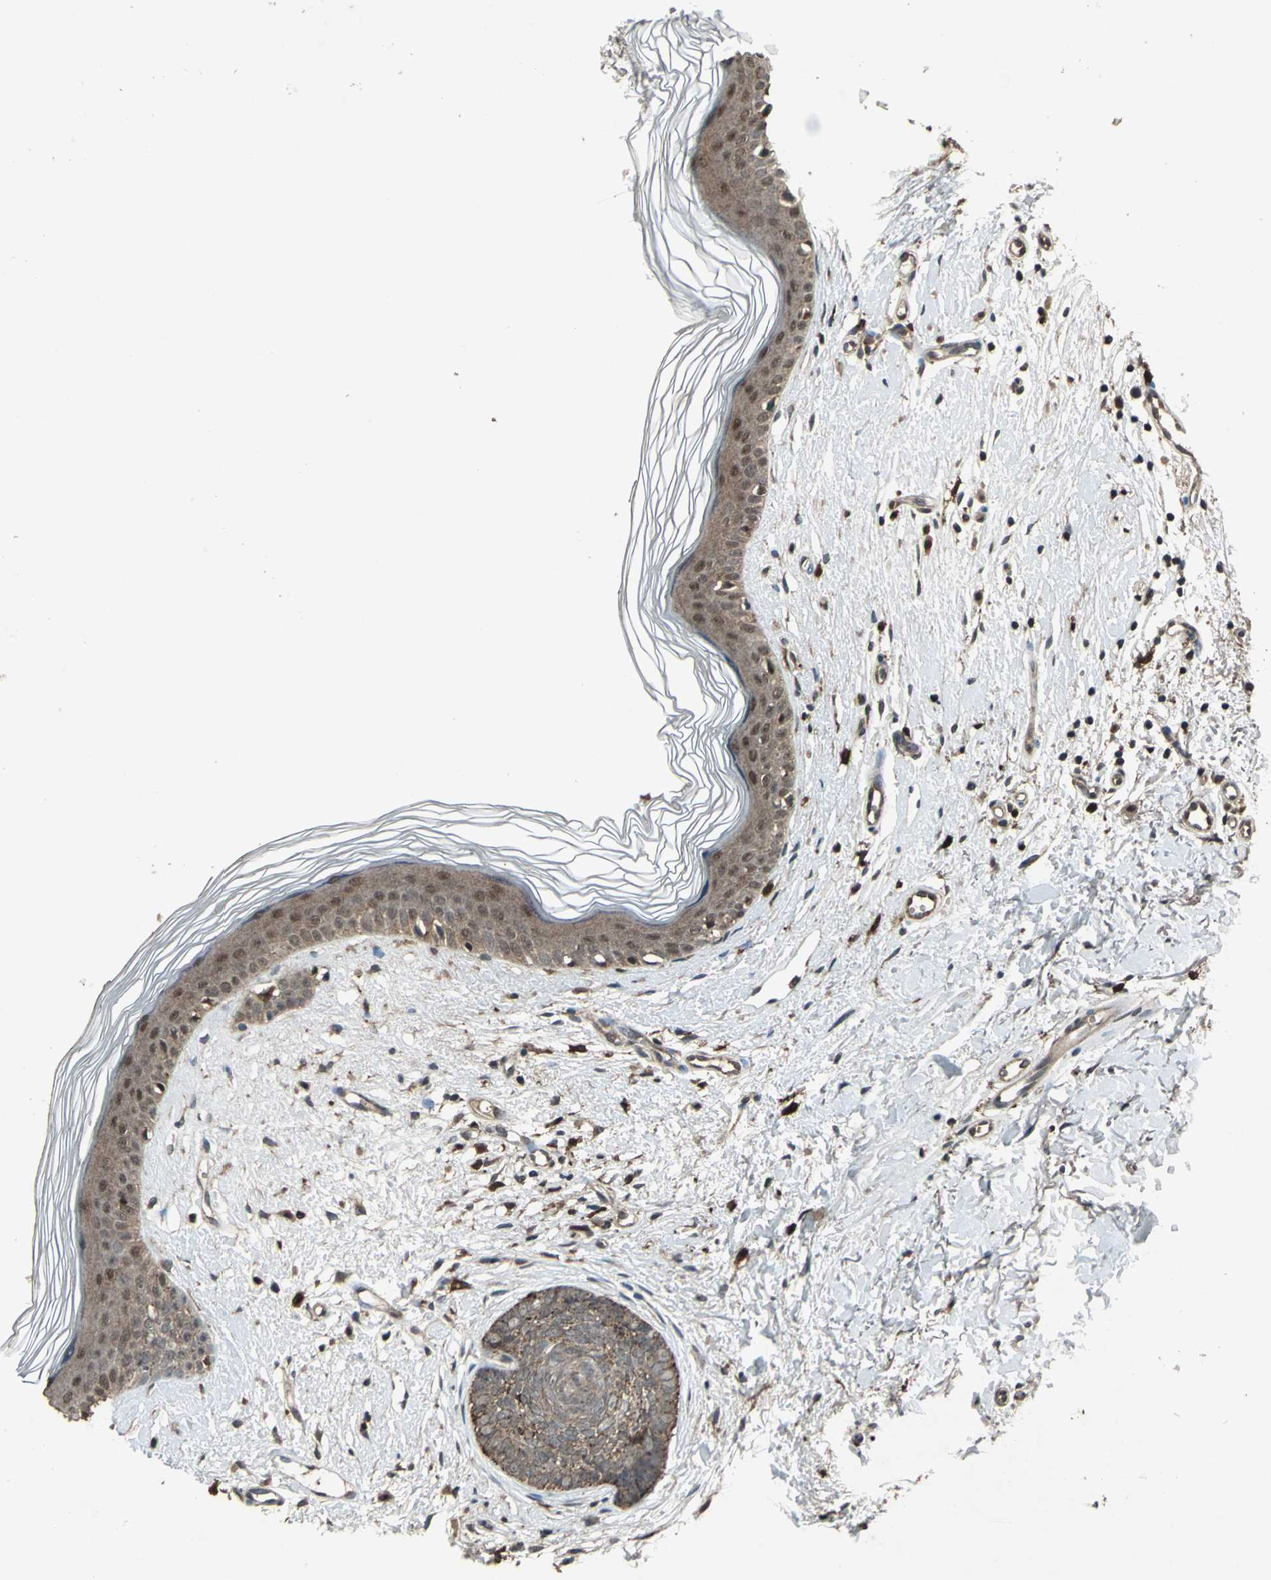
{"staining": {"intensity": "moderate", "quantity": ">75%", "location": "cytoplasmic/membranous"}, "tissue": "skin cancer", "cell_type": "Tumor cells", "image_type": "cancer", "snomed": [{"axis": "morphology", "description": "Normal tissue, NOS"}, {"axis": "morphology", "description": "Basal cell carcinoma"}, {"axis": "topography", "description": "Skin"}], "caption": "This micrograph shows immunohistochemistry staining of human skin cancer, with medium moderate cytoplasmic/membranous staining in approximately >75% of tumor cells.", "gene": "PYCARD", "patient": {"sex": "female", "age": 61}}